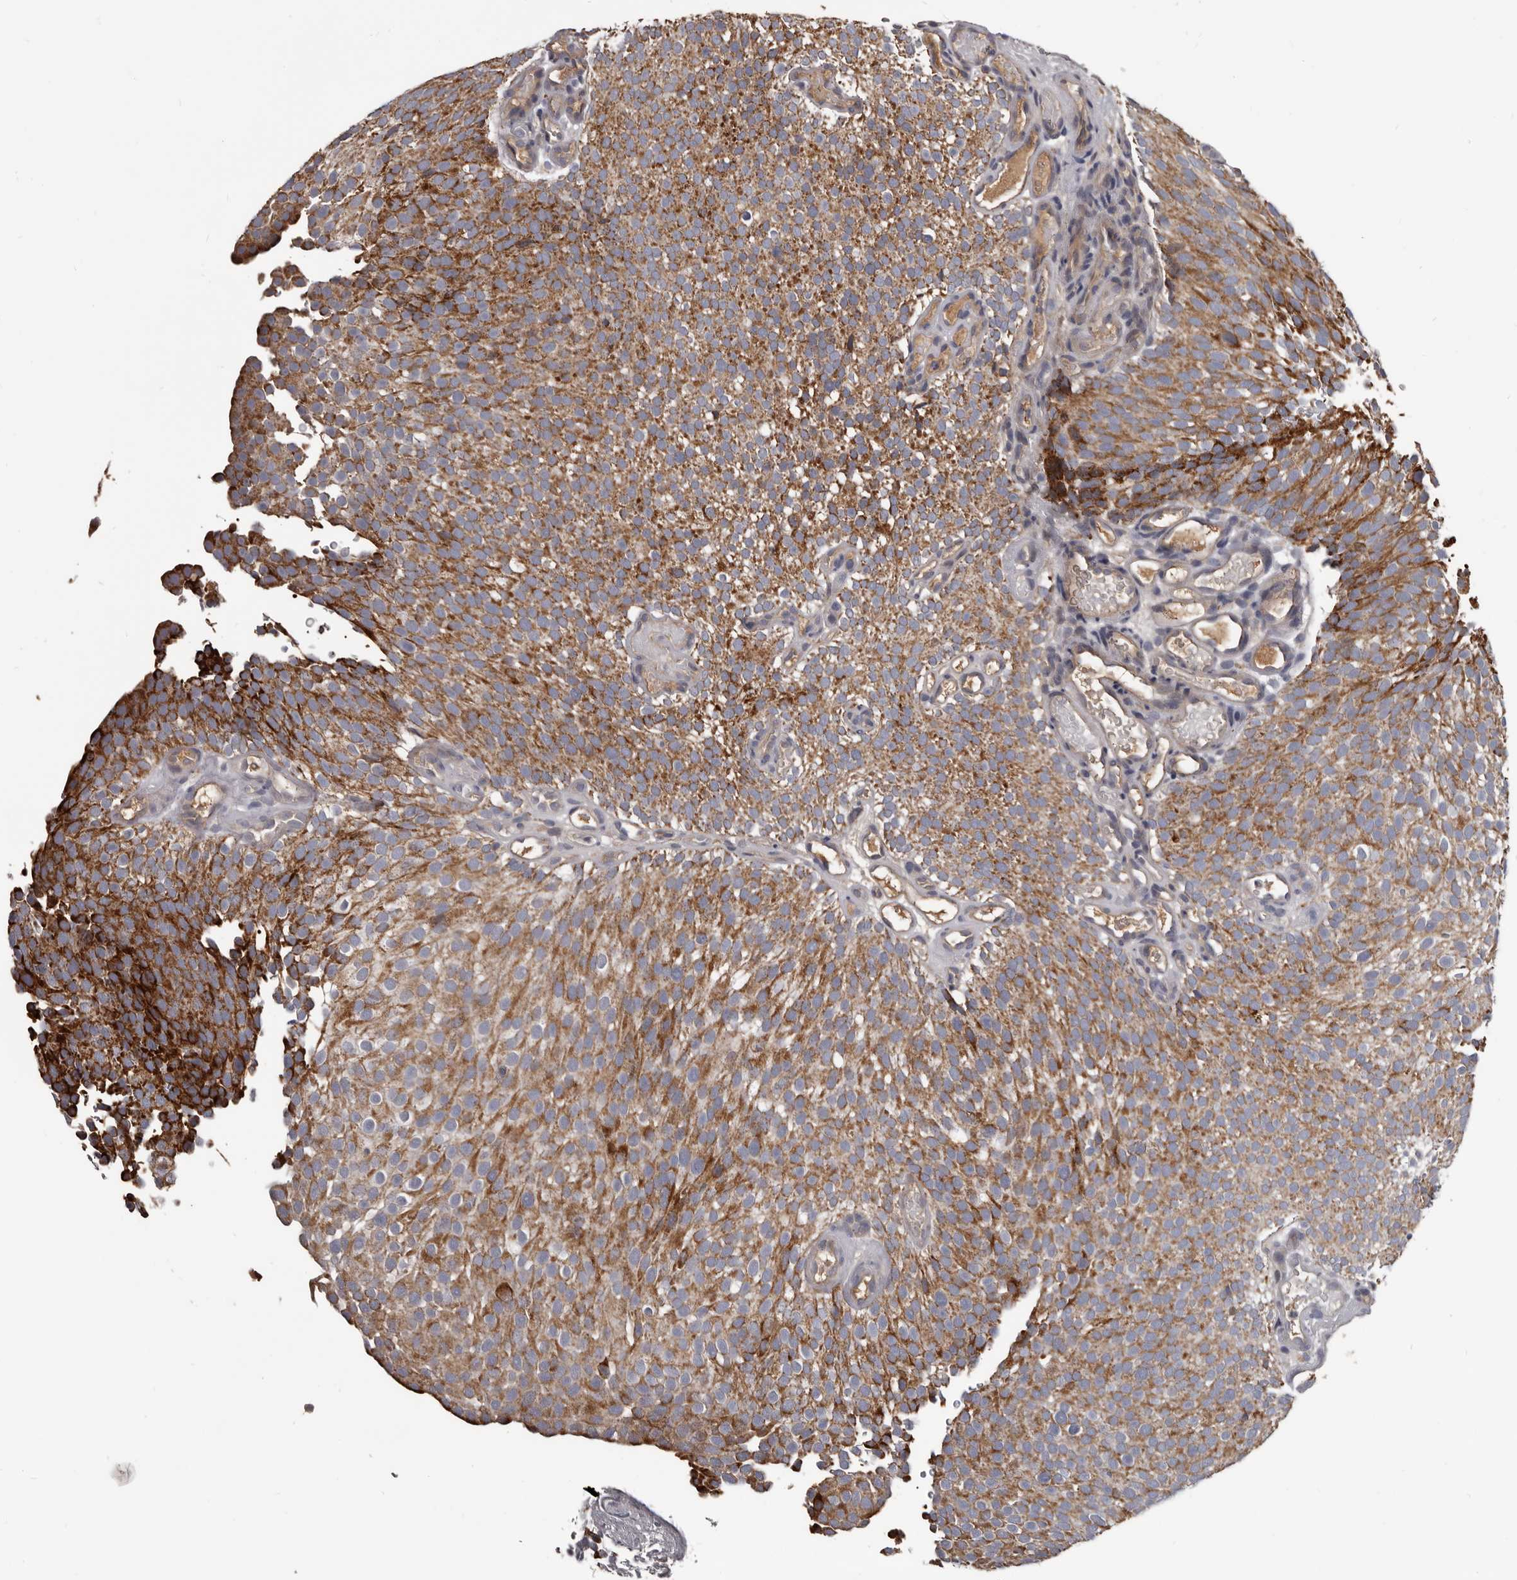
{"staining": {"intensity": "moderate", "quantity": ">75%", "location": "cytoplasmic/membranous"}, "tissue": "urothelial cancer", "cell_type": "Tumor cells", "image_type": "cancer", "snomed": [{"axis": "morphology", "description": "Urothelial carcinoma, Low grade"}, {"axis": "topography", "description": "Urinary bladder"}], "caption": "A histopathology image showing moderate cytoplasmic/membranous positivity in approximately >75% of tumor cells in low-grade urothelial carcinoma, as visualized by brown immunohistochemical staining.", "gene": "ALDH5A1", "patient": {"sex": "male", "age": 78}}